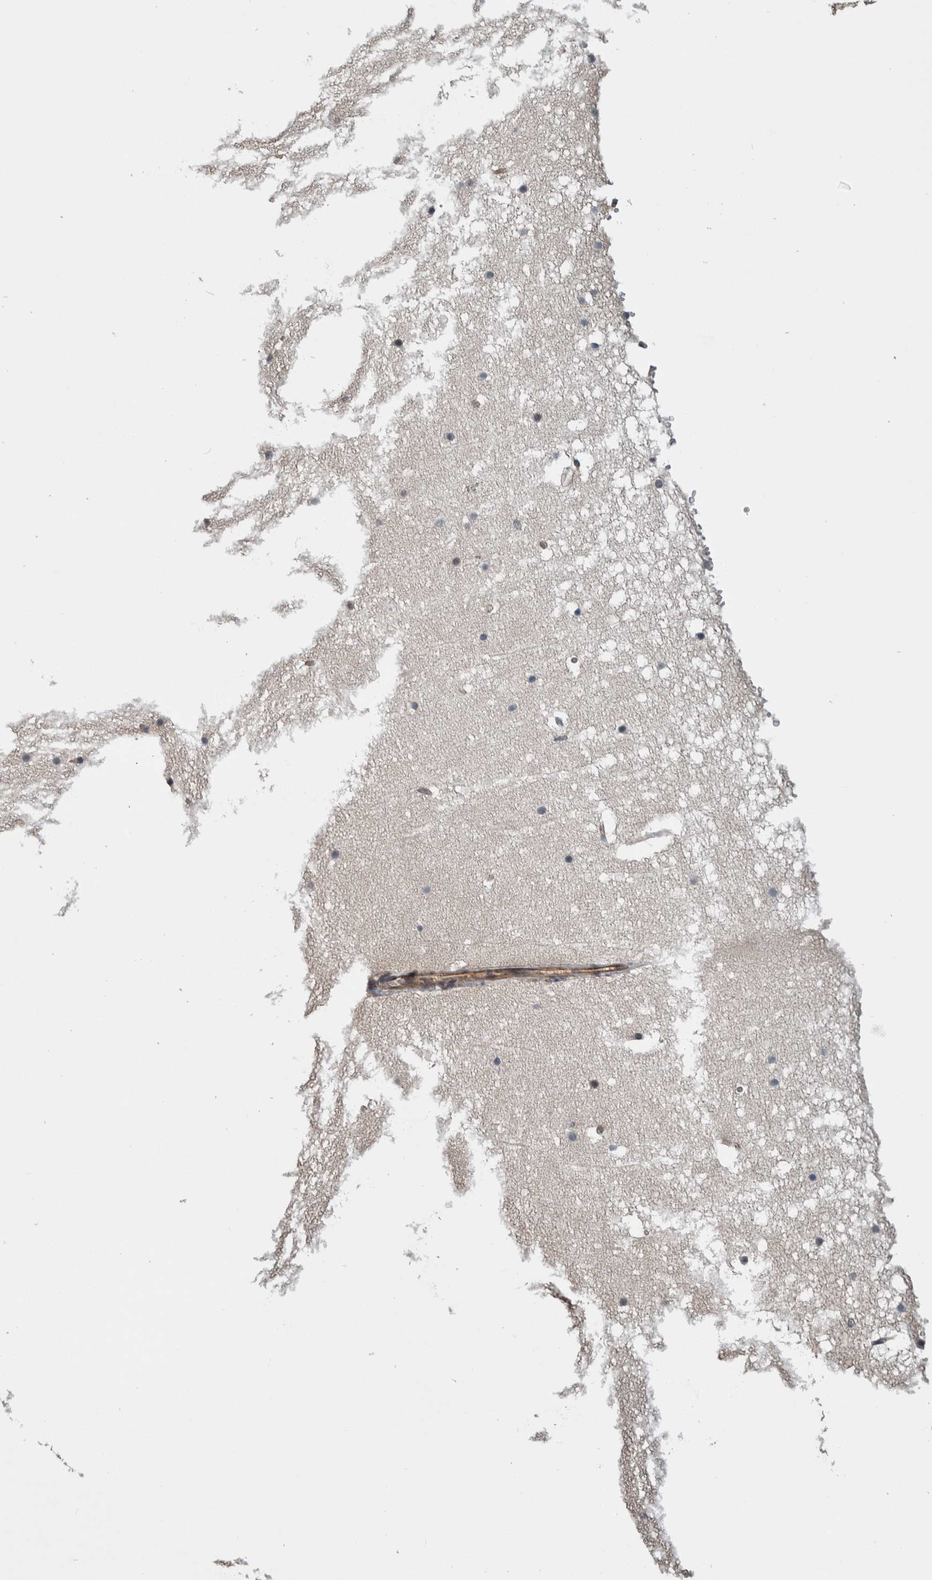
{"staining": {"intensity": "negative", "quantity": "none", "location": "none"}, "tissue": "cerebellum", "cell_type": "Cells in granular layer", "image_type": "normal", "snomed": [{"axis": "morphology", "description": "Normal tissue, NOS"}, {"axis": "topography", "description": "Cerebellum"}], "caption": "High power microscopy image of an immunohistochemistry micrograph of unremarkable cerebellum, revealing no significant staining in cells in granular layer. Nuclei are stained in blue.", "gene": "PRDM4", "patient": {"sex": "male", "age": 57}}